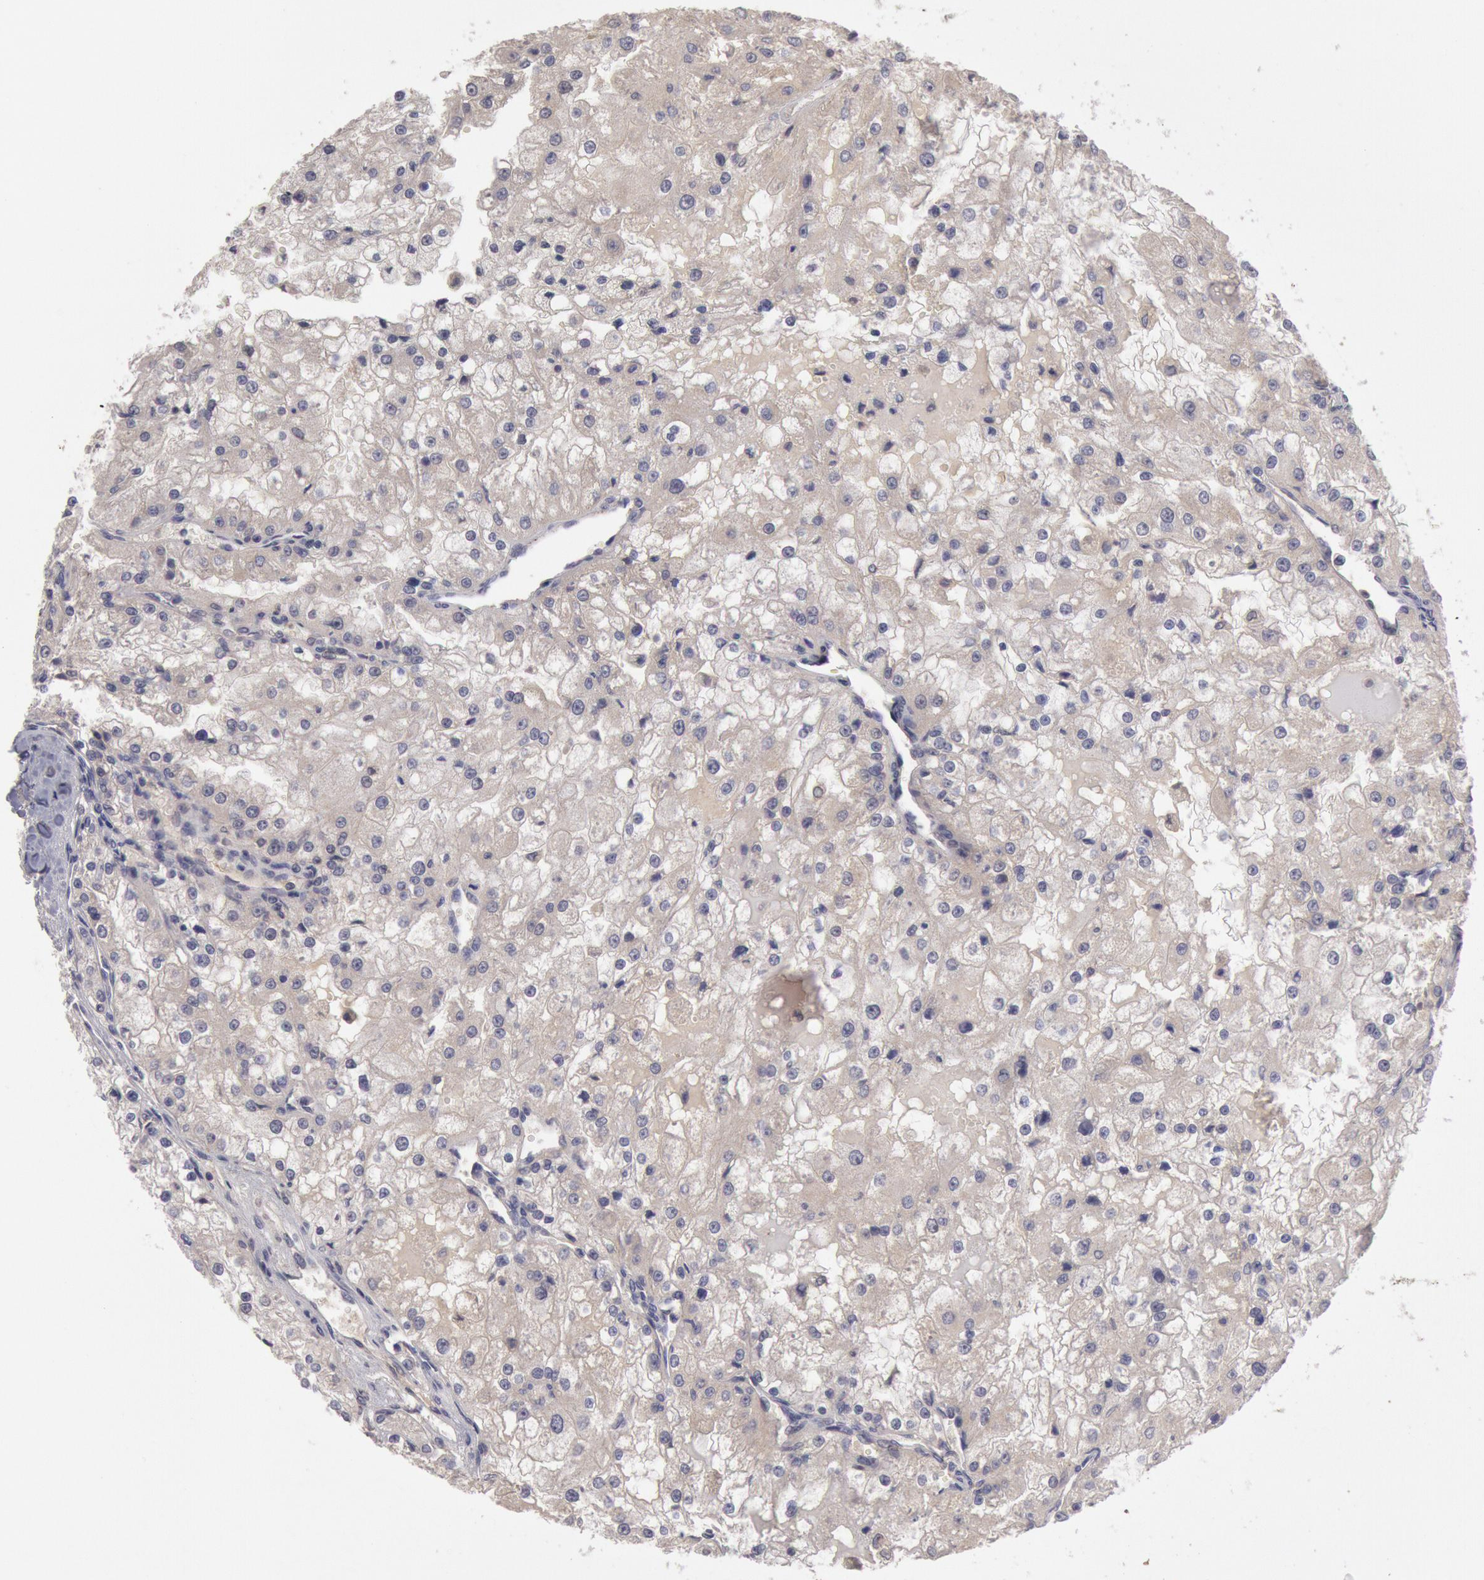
{"staining": {"intensity": "negative", "quantity": "none", "location": "none"}, "tissue": "renal cancer", "cell_type": "Tumor cells", "image_type": "cancer", "snomed": [{"axis": "morphology", "description": "Adenocarcinoma, NOS"}, {"axis": "topography", "description": "Kidney"}], "caption": "Immunohistochemistry (IHC) of adenocarcinoma (renal) exhibits no staining in tumor cells.", "gene": "ZFP36L1", "patient": {"sex": "female", "age": 74}}